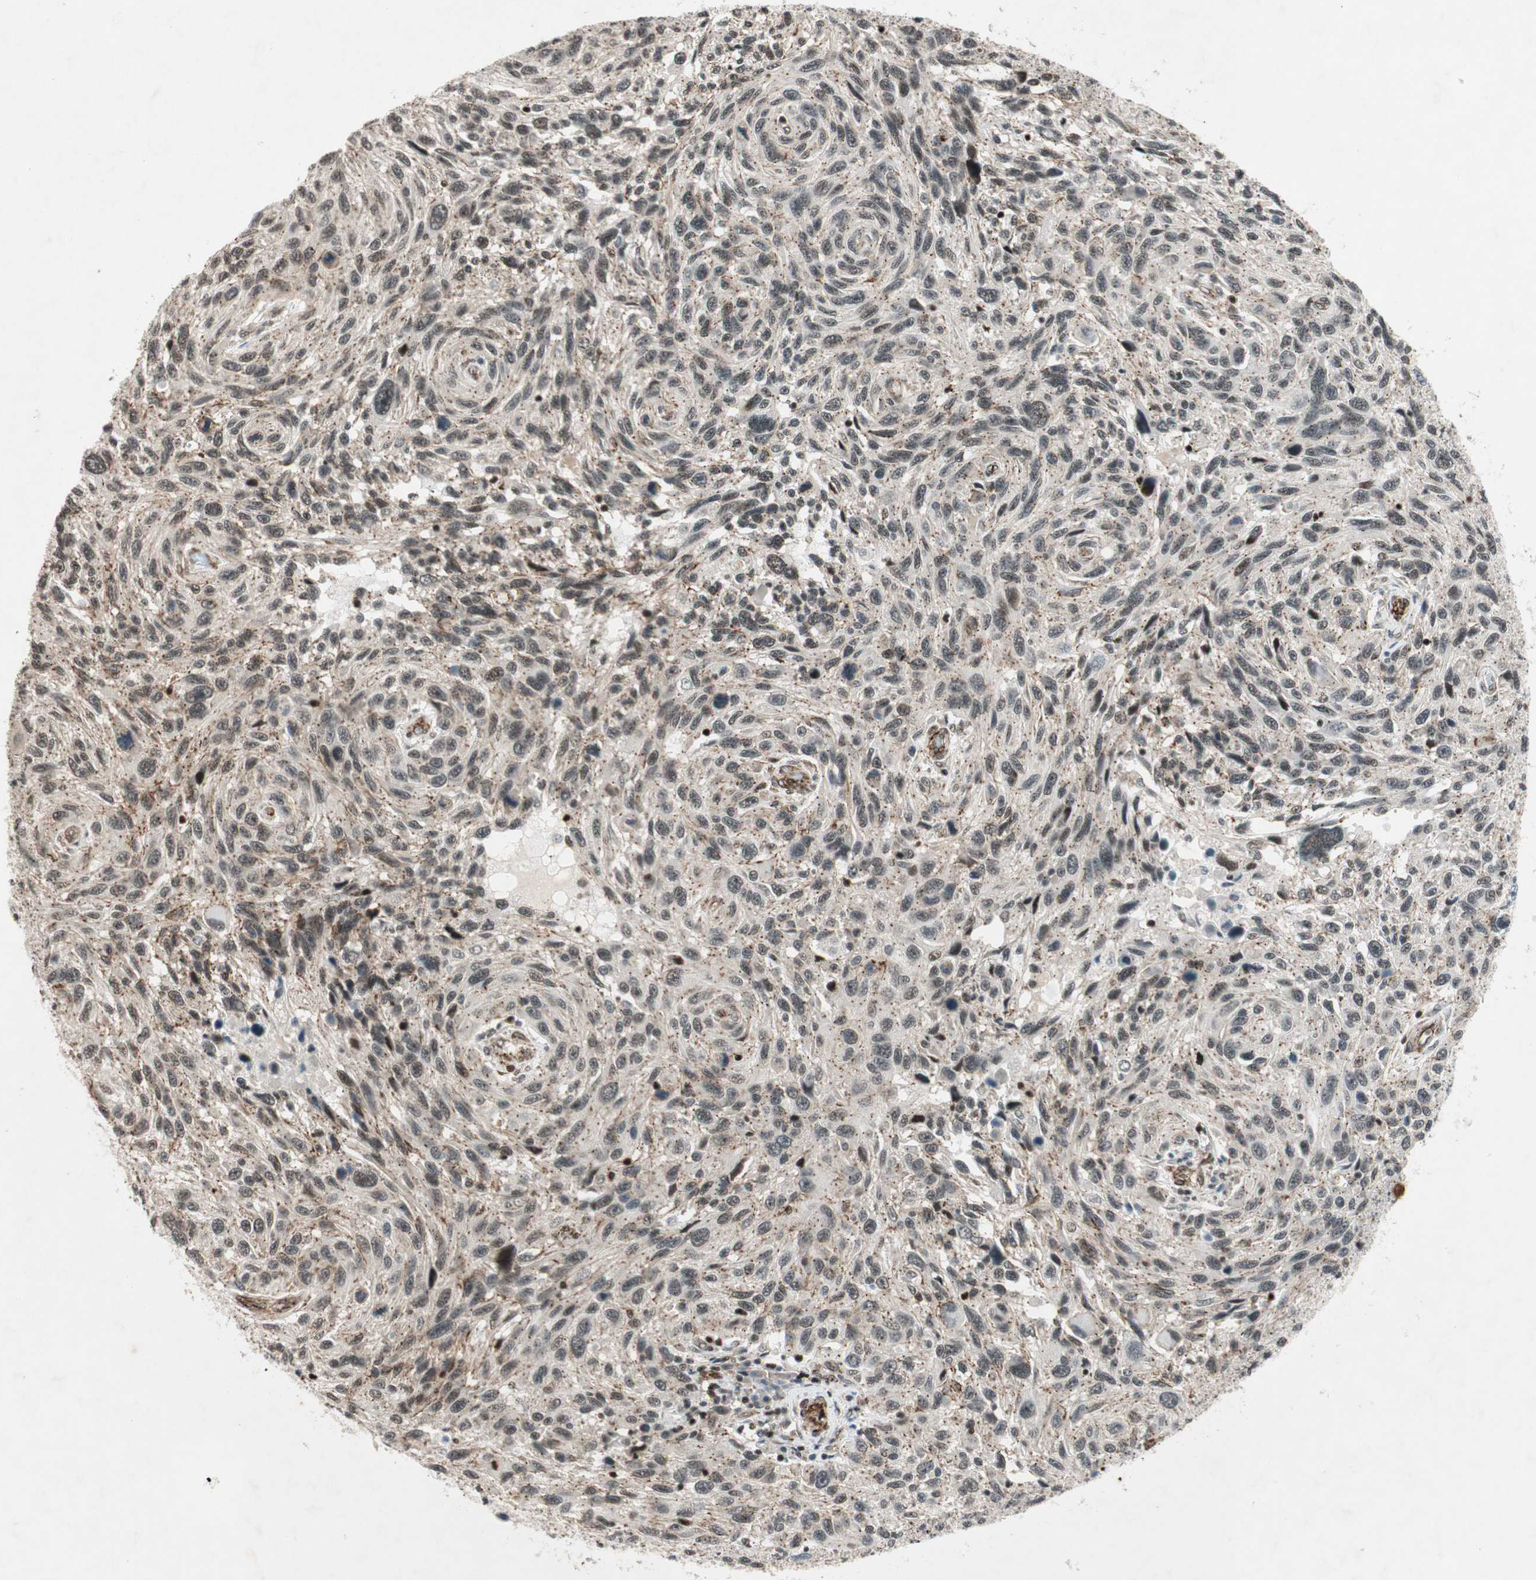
{"staining": {"intensity": "moderate", "quantity": "25%-75%", "location": "cytoplasmic/membranous"}, "tissue": "melanoma", "cell_type": "Tumor cells", "image_type": "cancer", "snomed": [{"axis": "morphology", "description": "Malignant melanoma, NOS"}, {"axis": "topography", "description": "Skin"}], "caption": "Immunohistochemical staining of human malignant melanoma shows medium levels of moderate cytoplasmic/membranous protein staining in about 25%-75% of tumor cells. (Brightfield microscopy of DAB IHC at high magnification).", "gene": "CDK19", "patient": {"sex": "male", "age": 53}}